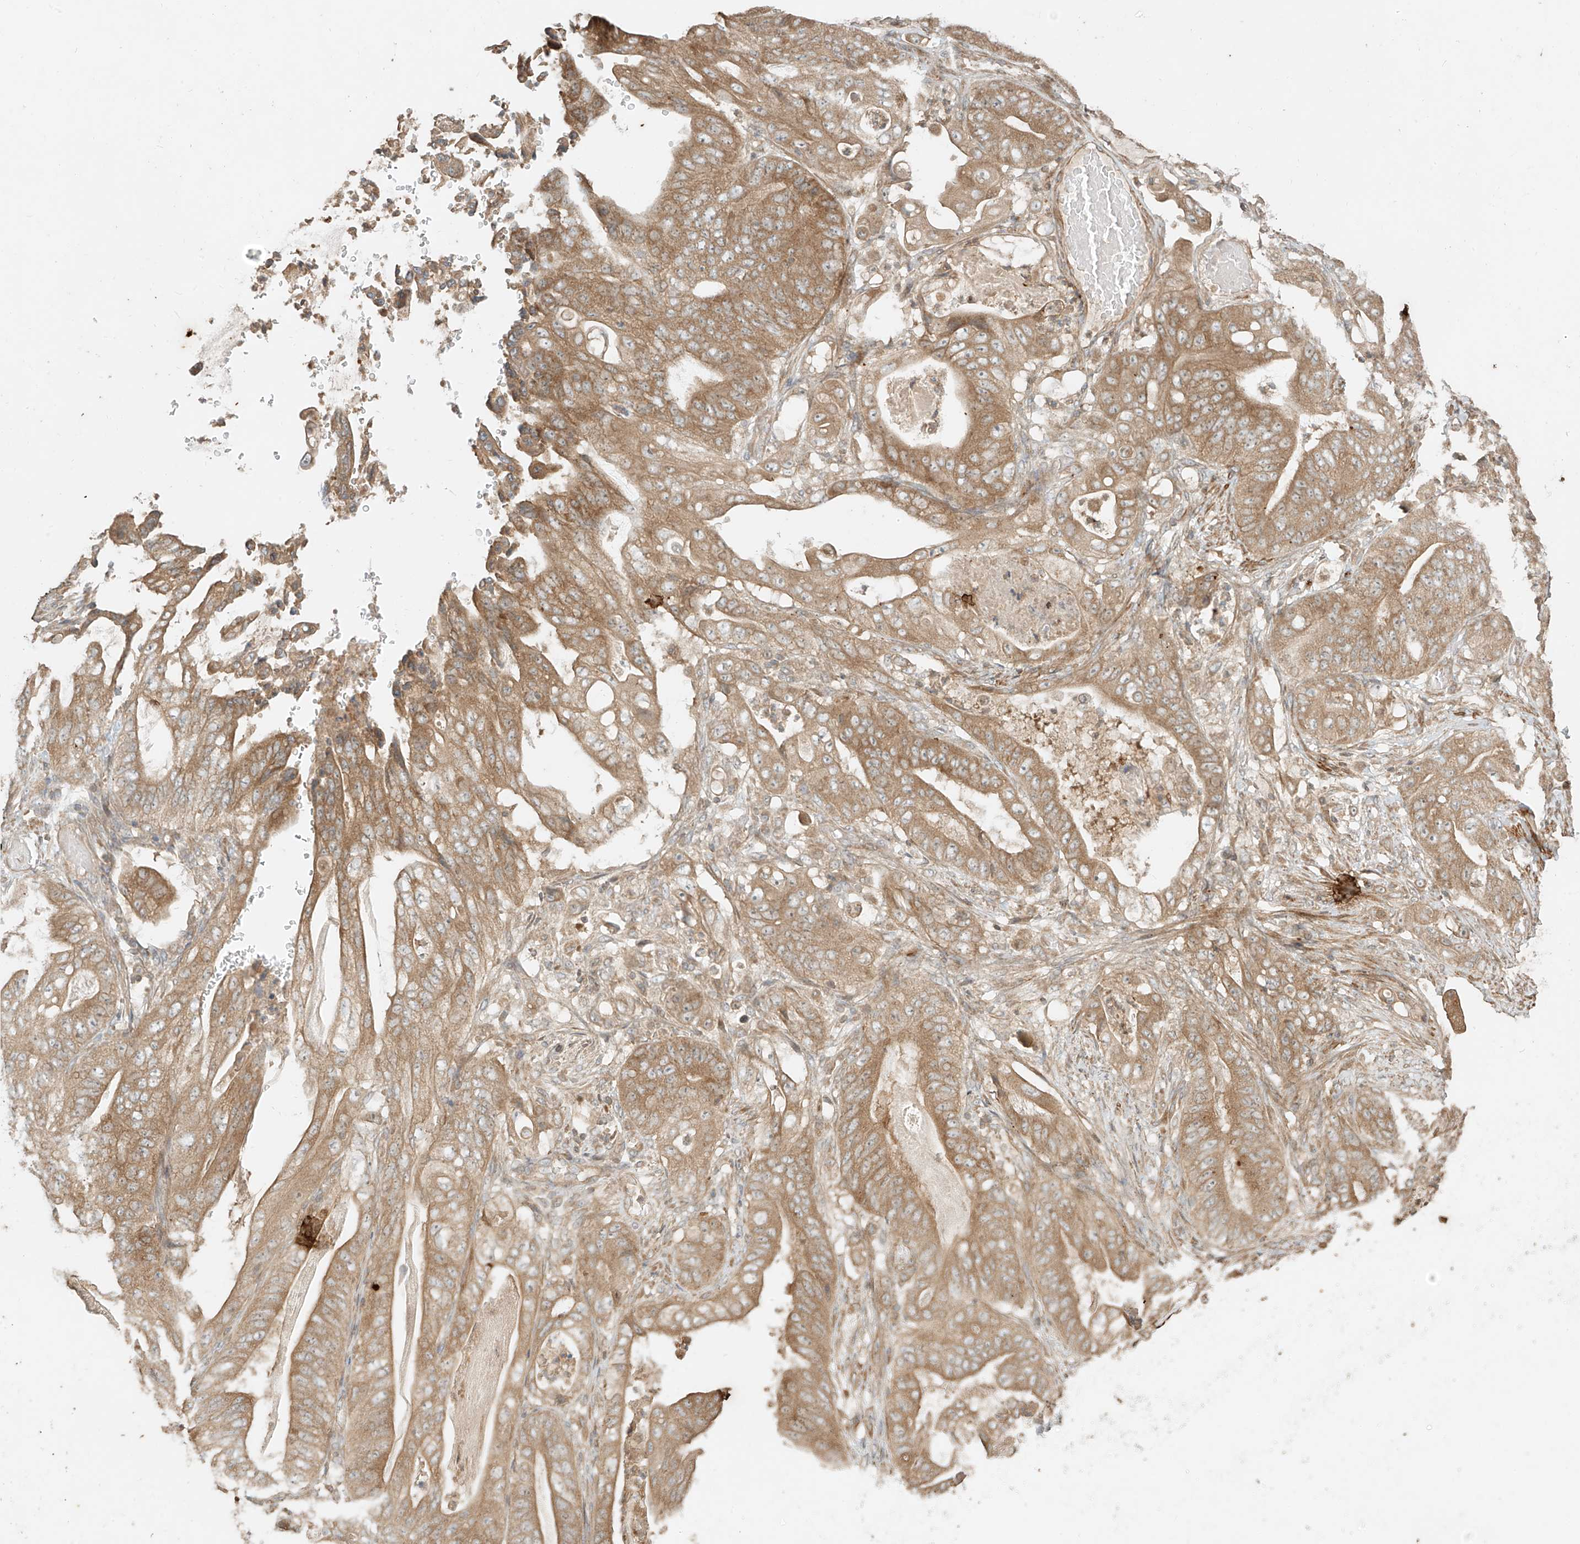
{"staining": {"intensity": "moderate", "quantity": ">75%", "location": "cytoplasmic/membranous"}, "tissue": "stomach cancer", "cell_type": "Tumor cells", "image_type": "cancer", "snomed": [{"axis": "morphology", "description": "Adenocarcinoma, NOS"}, {"axis": "topography", "description": "Stomach"}], "caption": "This is a photomicrograph of immunohistochemistry staining of stomach adenocarcinoma, which shows moderate expression in the cytoplasmic/membranous of tumor cells.", "gene": "ANKZF1", "patient": {"sex": "female", "age": 73}}